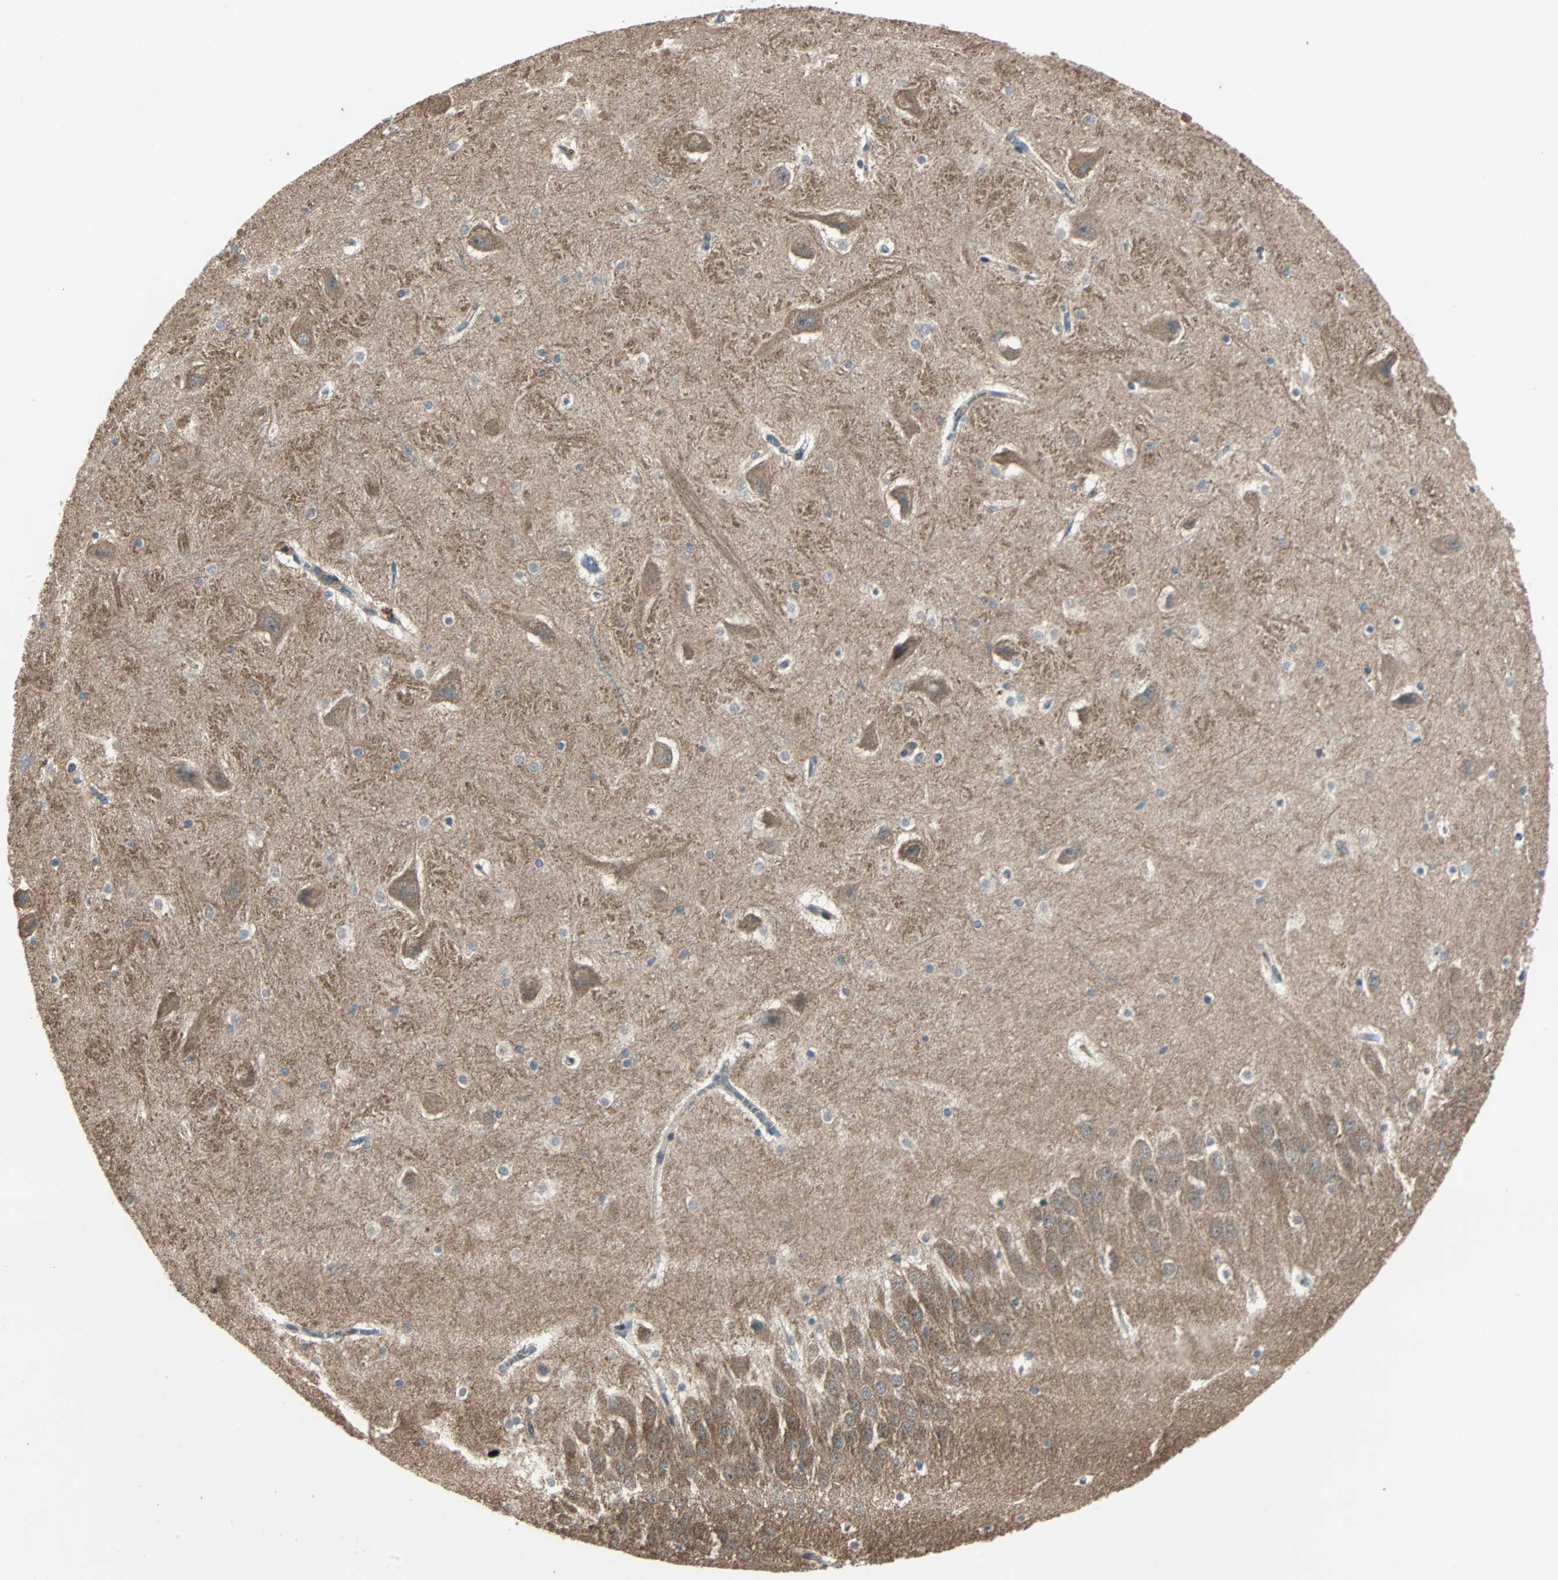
{"staining": {"intensity": "weak", "quantity": "25%-75%", "location": "cytoplasmic/membranous"}, "tissue": "hippocampus", "cell_type": "Glial cells", "image_type": "normal", "snomed": [{"axis": "morphology", "description": "Normal tissue, NOS"}, {"axis": "topography", "description": "Hippocampus"}], "caption": "IHC image of unremarkable hippocampus: hippocampus stained using IHC shows low levels of weak protein expression localized specifically in the cytoplasmic/membranous of glial cells, appearing as a cytoplasmic/membranous brown color.", "gene": "GCK", "patient": {"sex": "male", "age": 45}}